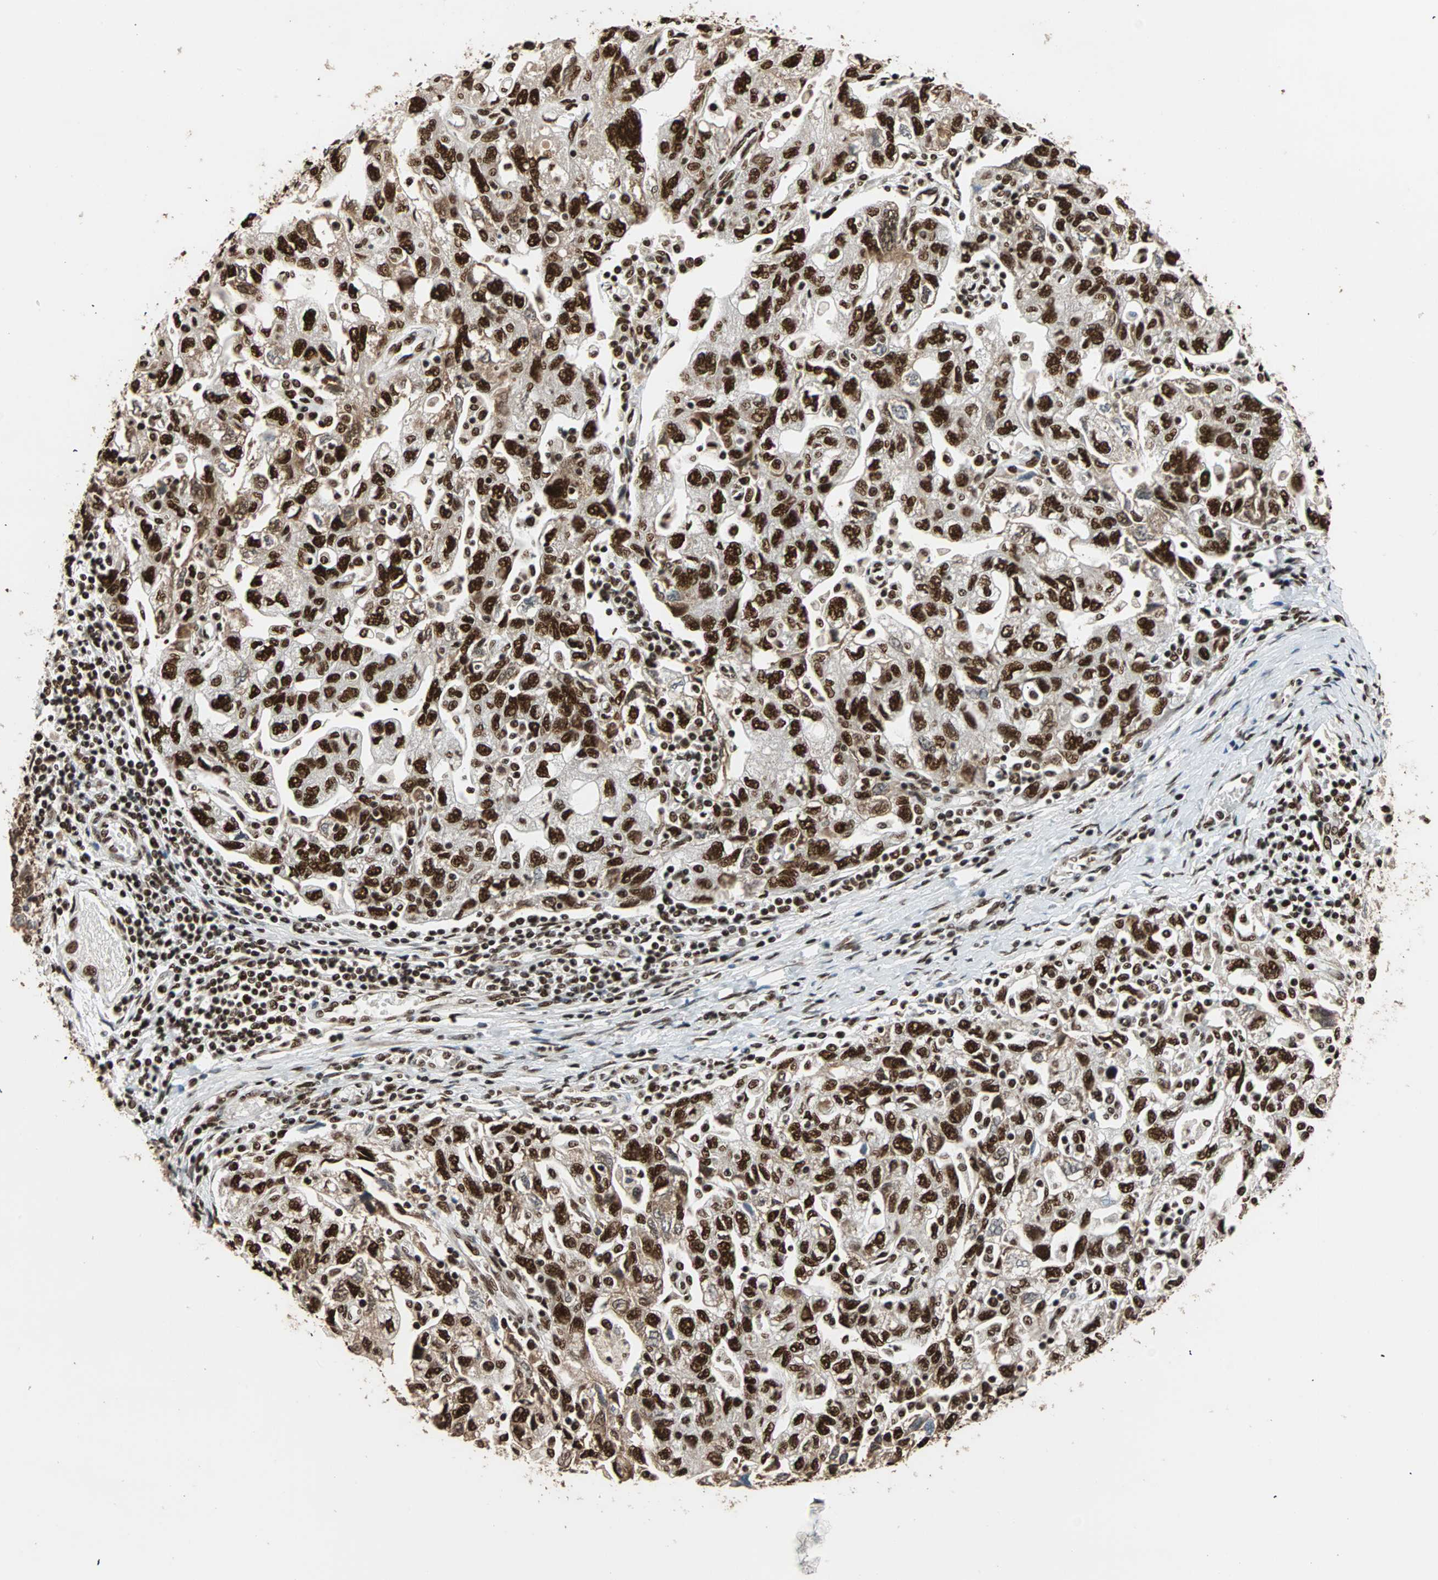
{"staining": {"intensity": "strong", "quantity": ">75%", "location": "nuclear"}, "tissue": "ovarian cancer", "cell_type": "Tumor cells", "image_type": "cancer", "snomed": [{"axis": "morphology", "description": "Carcinoma, NOS"}, {"axis": "morphology", "description": "Cystadenocarcinoma, serous, NOS"}, {"axis": "topography", "description": "Ovary"}], "caption": "A brown stain highlights strong nuclear expression of a protein in human ovarian cancer (serous cystadenocarcinoma) tumor cells.", "gene": "ILF2", "patient": {"sex": "female", "age": 69}}